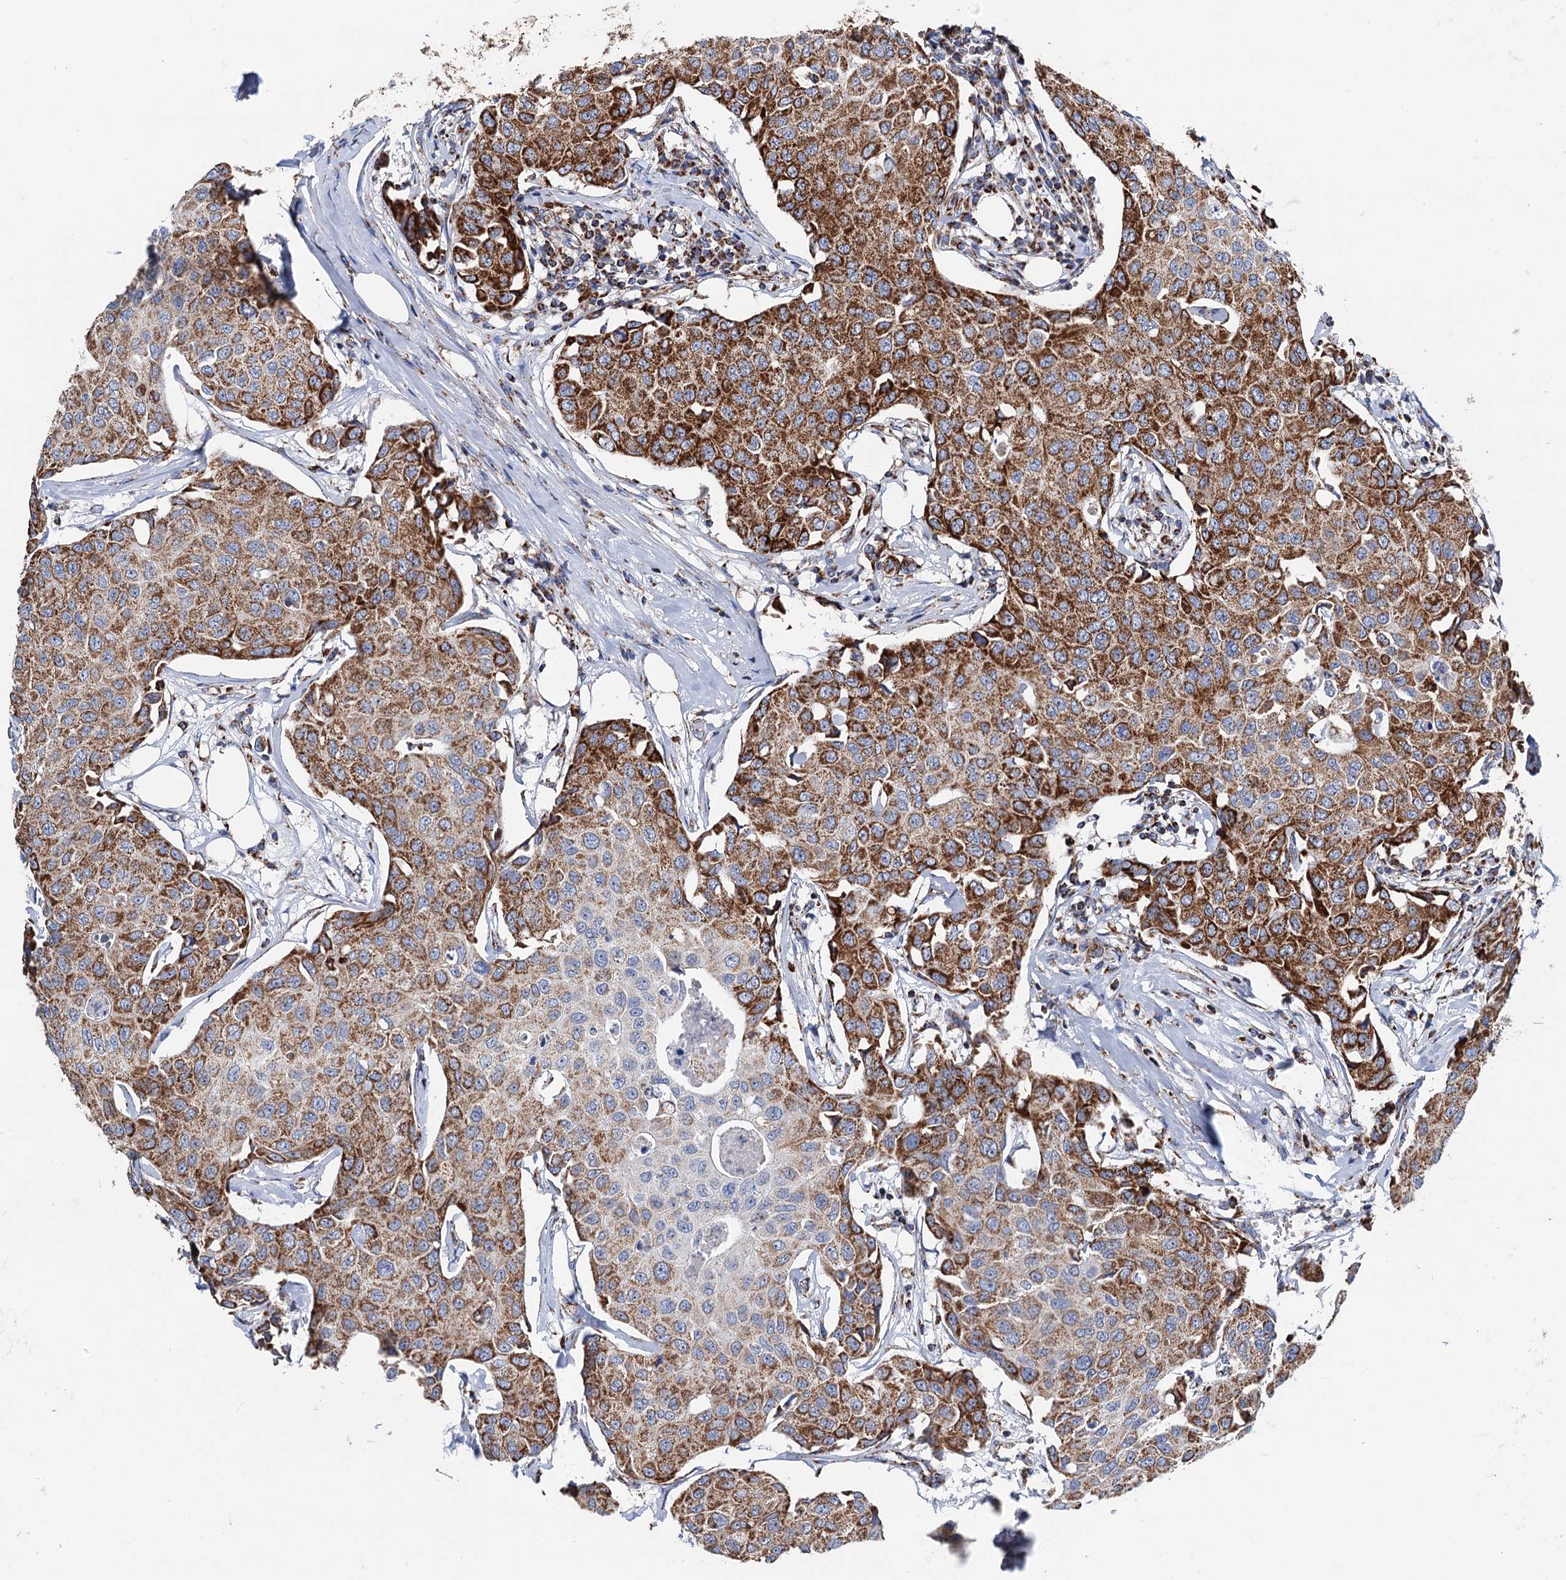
{"staining": {"intensity": "strong", "quantity": ">75%", "location": "cytoplasmic/membranous"}, "tissue": "breast cancer", "cell_type": "Tumor cells", "image_type": "cancer", "snomed": [{"axis": "morphology", "description": "Duct carcinoma"}, {"axis": "topography", "description": "Breast"}], "caption": "Breast cancer stained with a protein marker exhibits strong staining in tumor cells.", "gene": "IVD", "patient": {"sex": "female", "age": 80}}